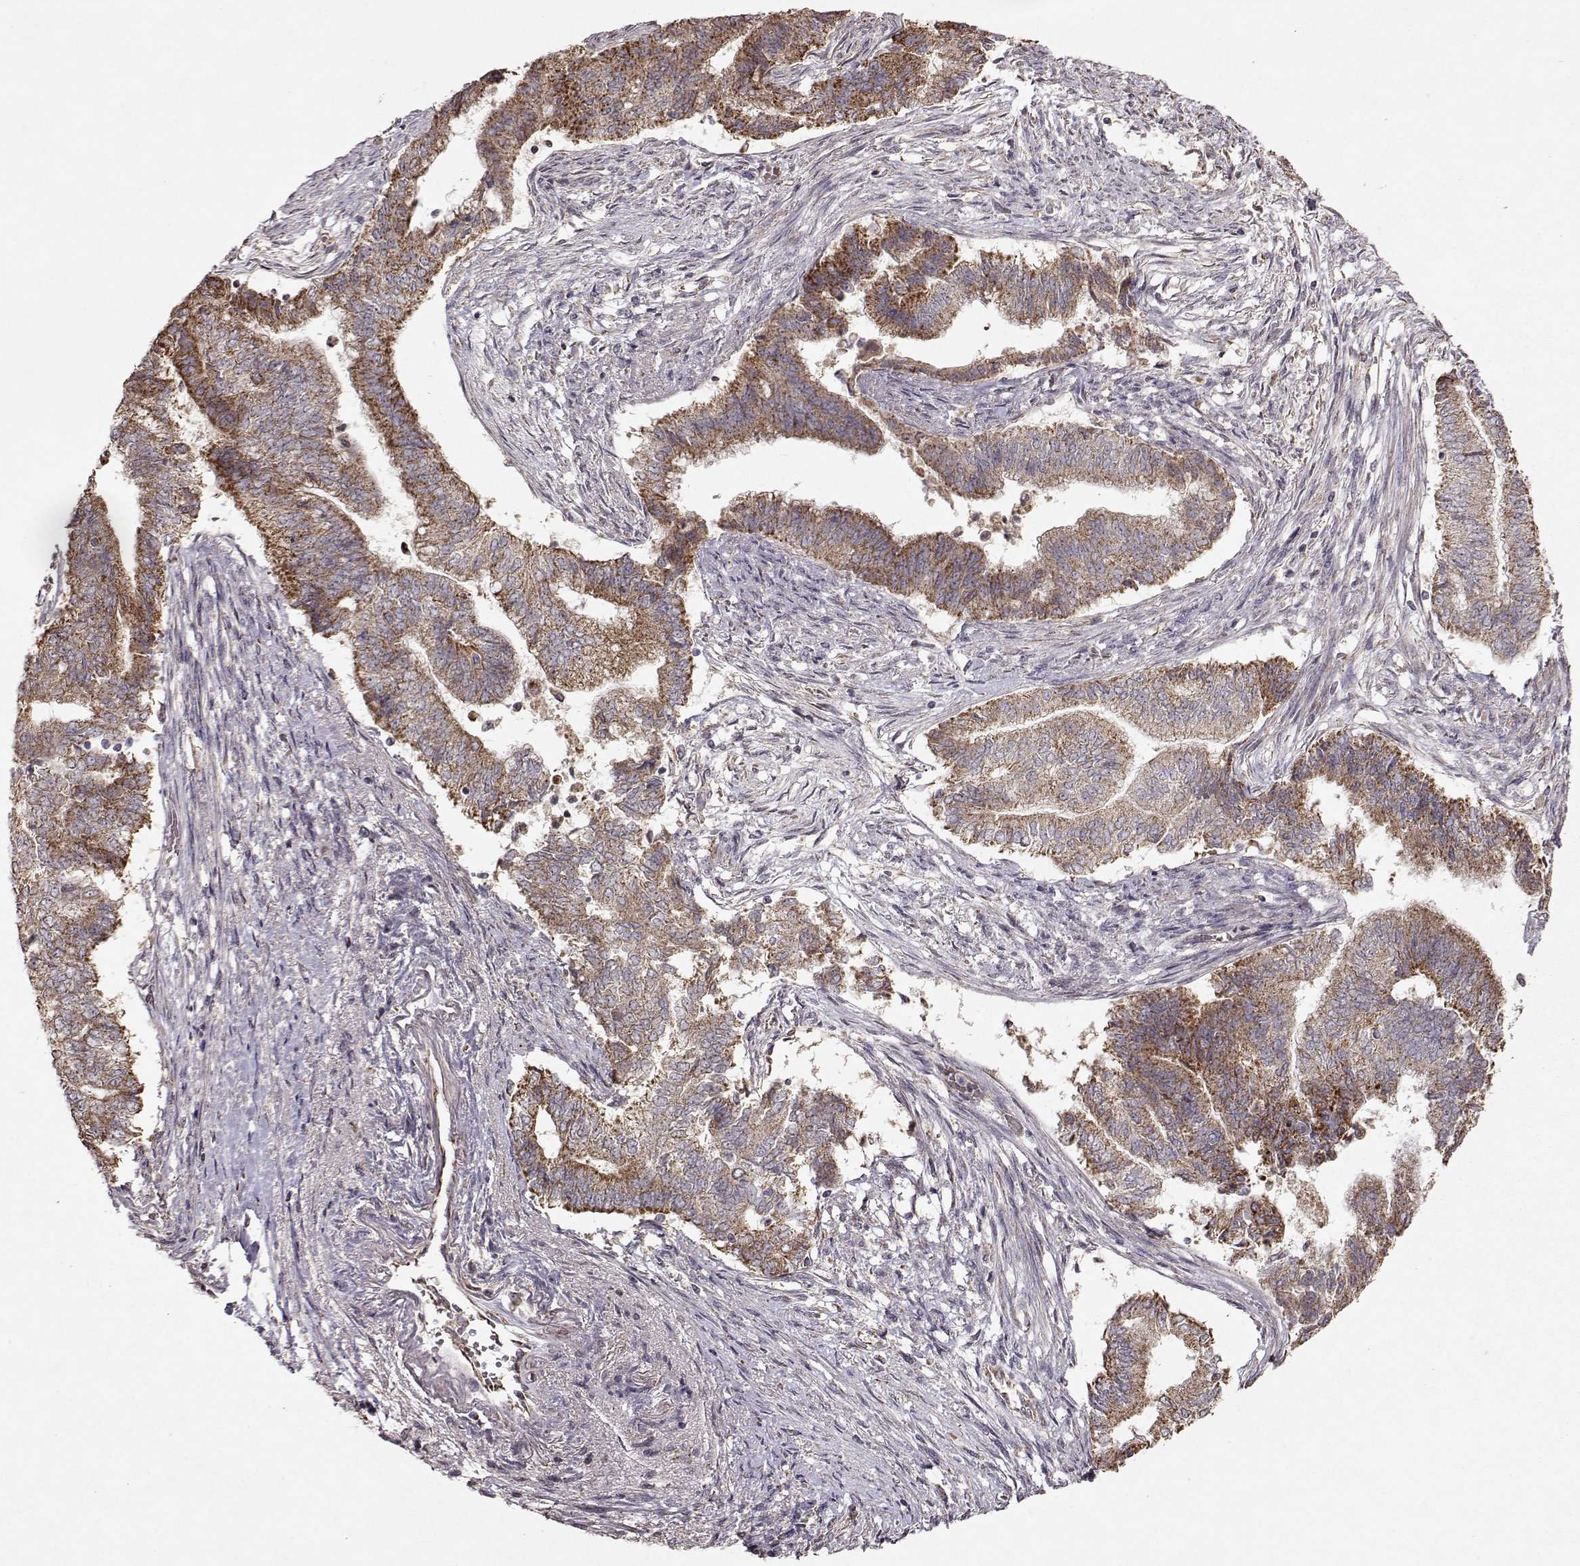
{"staining": {"intensity": "strong", "quantity": ">75%", "location": "cytoplasmic/membranous"}, "tissue": "endometrial cancer", "cell_type": "Tumor cells", "image_type": "cancer", "snomed": [{"axis": "morphology", "description": "Adenocarcinoma, NOS"}, {"axis": "topography", "description": "Endometrium"}], "caption": "A photomicrograph of endometrial adenocarcinoma stained for a protein exhibits strong cytoplasmic/membranous brown staining in tumor cells.", "gene": "CMTM3", "patient": {"sex": "female", "age": 65}}